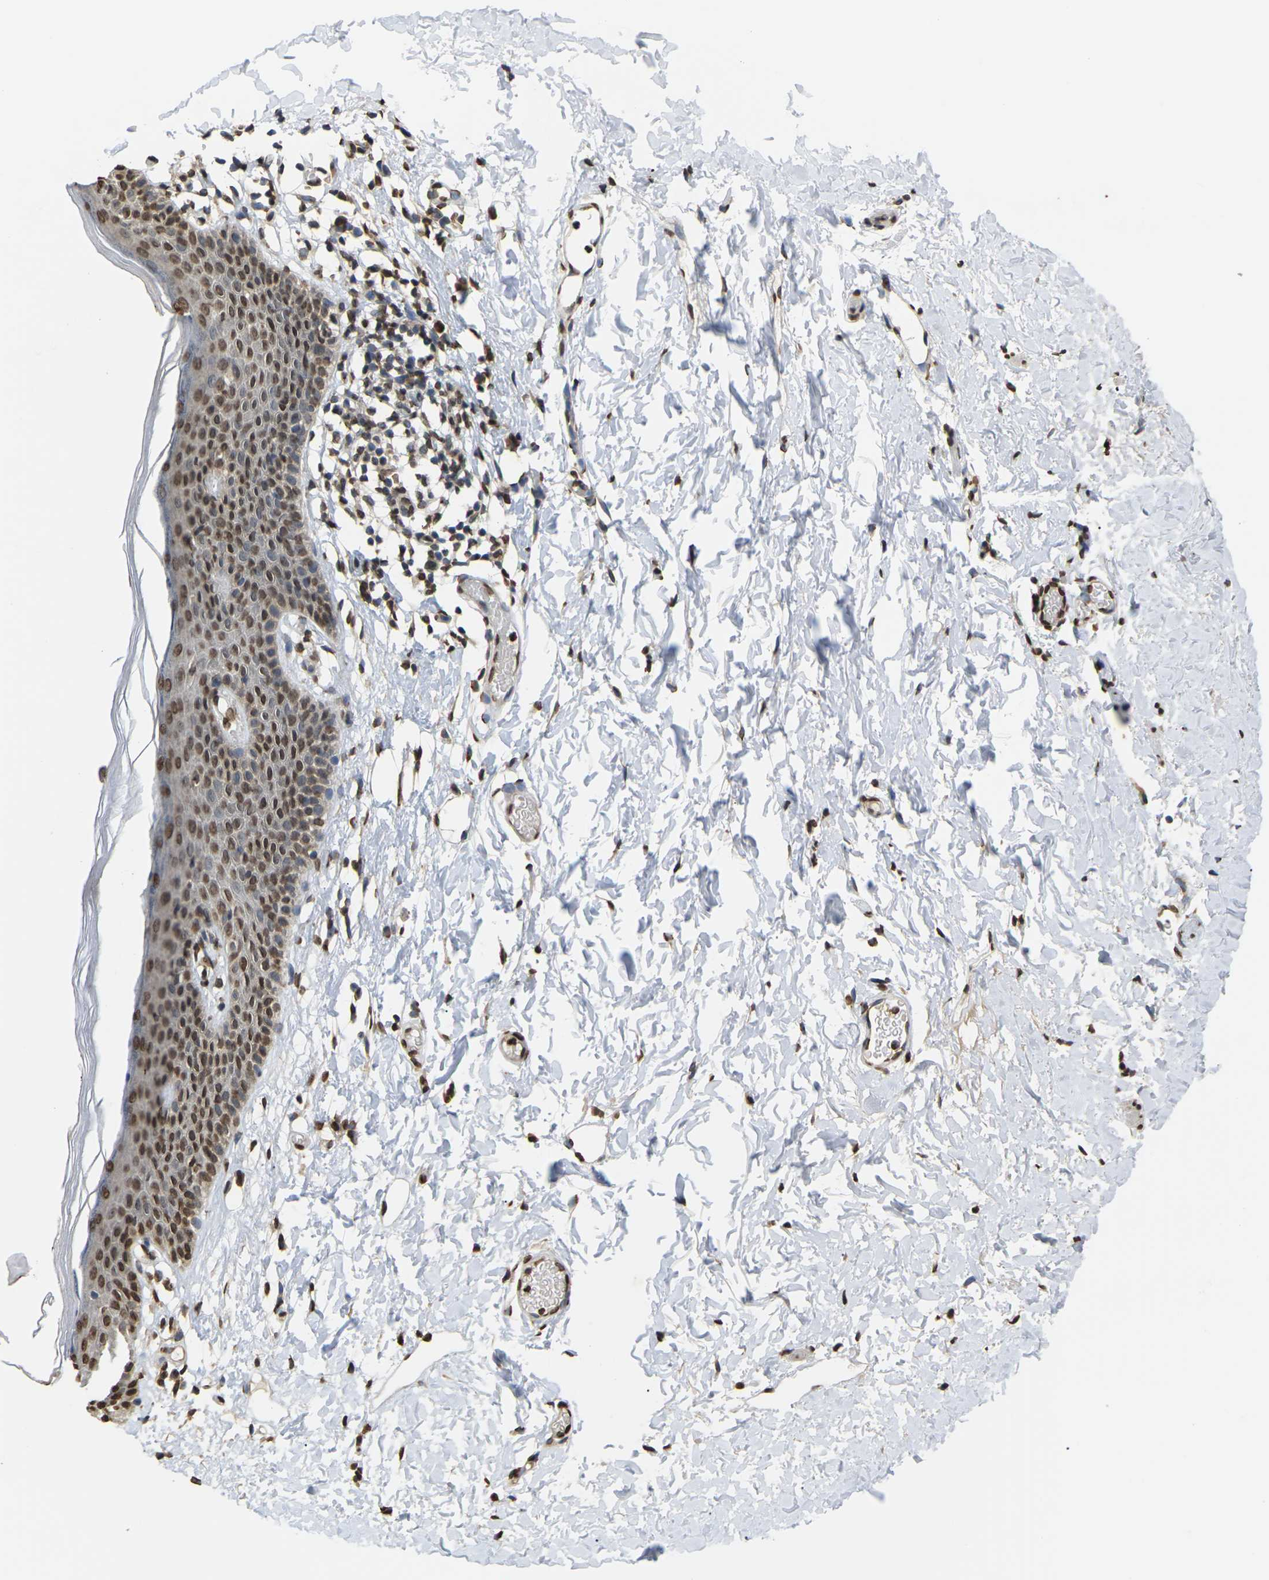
{"staining": {"intensity": "moderate", "quantity": ">75%", "location": "nuclear"}, "tissue": "skin", "cell_type": "Epidermal cells", "image_type": "normal", "snomed": [{"axis": "morphology", "description": "Normal tissue, NOS"}, {"axis": "topography", "description": "Adipose tissue"}, {"axis": "topography", "description": "Vascular tissue"}, {"axis": "topography", "description": "Anal"}, {"axis": "topography", "description": "Peripheral nerve tissue"}], "caption": "Immunohistochemical staining of benign human skin exhibits medium levels of moderate nuclear positivity in about >75% of epidermal cells.", "gene": "EMSY", "patient": {"sex": "female", "age": 54}}